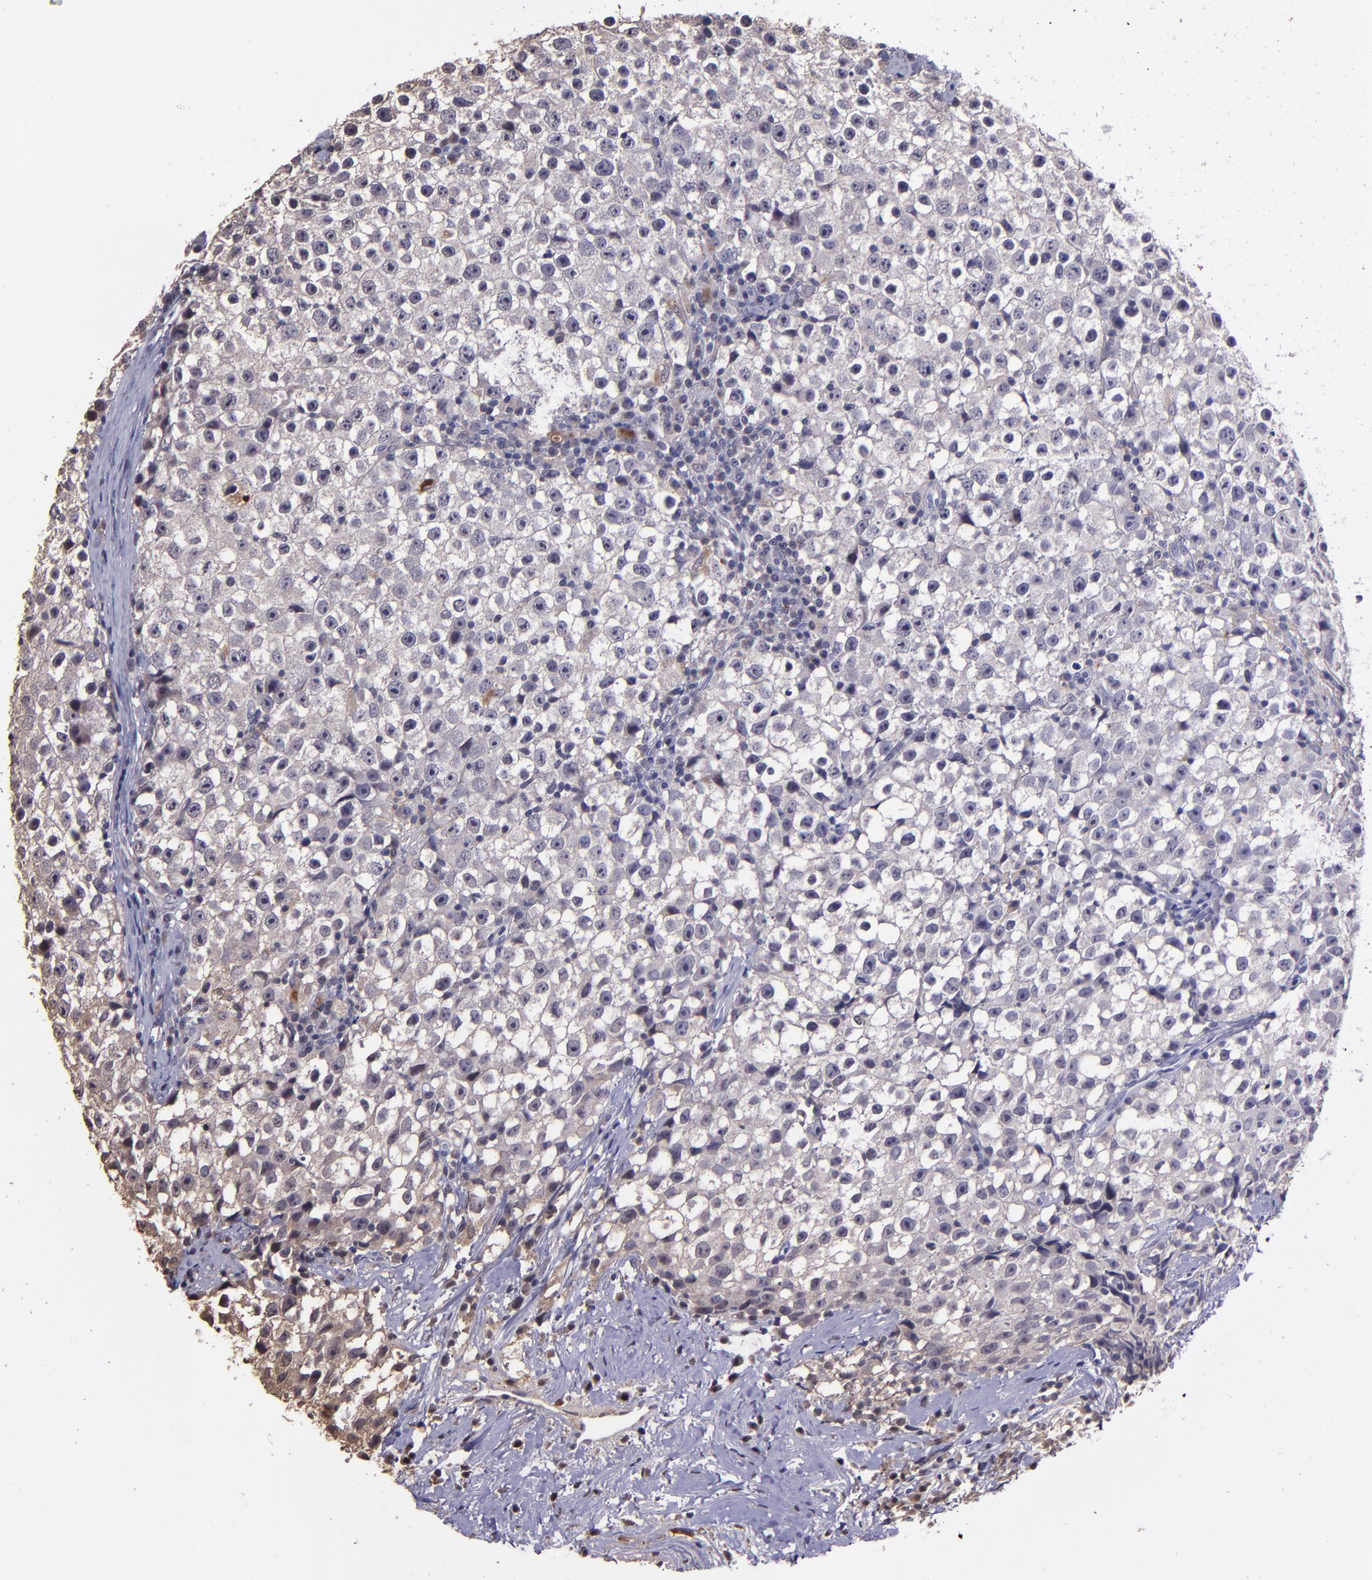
{"staining": {"intensity": "weak", "quantity": "<25%", "location": "cytoplasmic/membranous"}, "tissue": "testis cancer", "cell_type": "Tumor cells", "image_type": "cancer", "snomed": [{"axis": "morphology", "description": "Seminoma, NOS"}, {"axis": "topography", "description": "Testis"}], "caption": "This is a micrograph of immunohistochemistry staining of testis seminoma, which shows no expression in tumor cells.", "gene": "SERPINF2", "patient": {"sex": "male", "age": 35}}